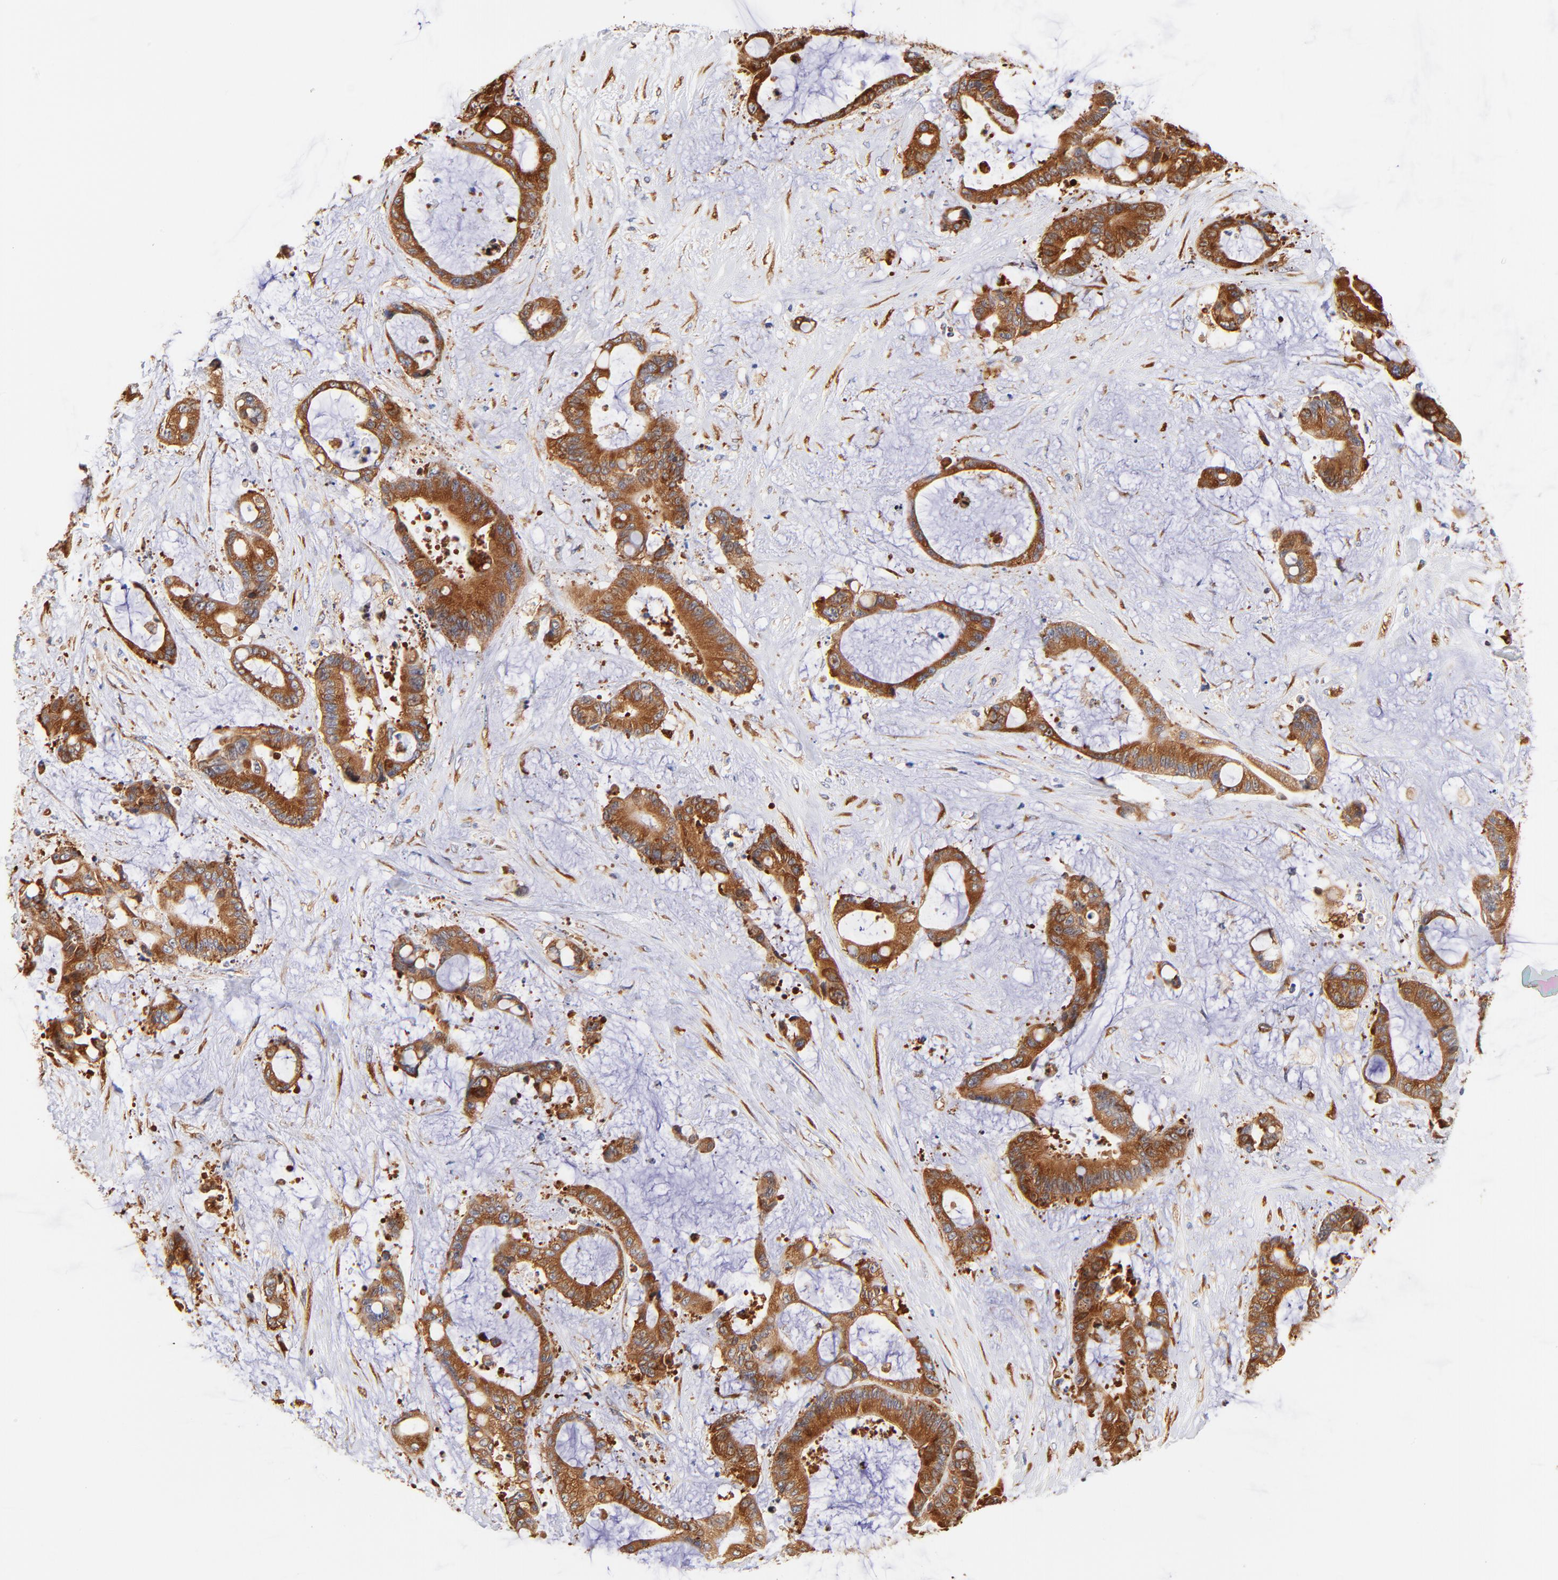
{"staining": {"intensity": "strong", "quantity": ">75%", "location": "cytoplasmic/membranous"}, "tissue": "liver cancer", "cell_type": "Tumor cells", "image_type": "cancer", "snomed": [{"axis": "morphology", "description": "Cholangiocarcinoma"}, {"axis": "topography", "description": "Liver"}], "caption": "The image displays a brown stain indicating the presence of a protein in the cytoplasmic/membranous of tumor cells in liver cancer (cholangiocarcinoma).", "gene": "RPL27", "patient": {"sex": "female", "age": 73}}